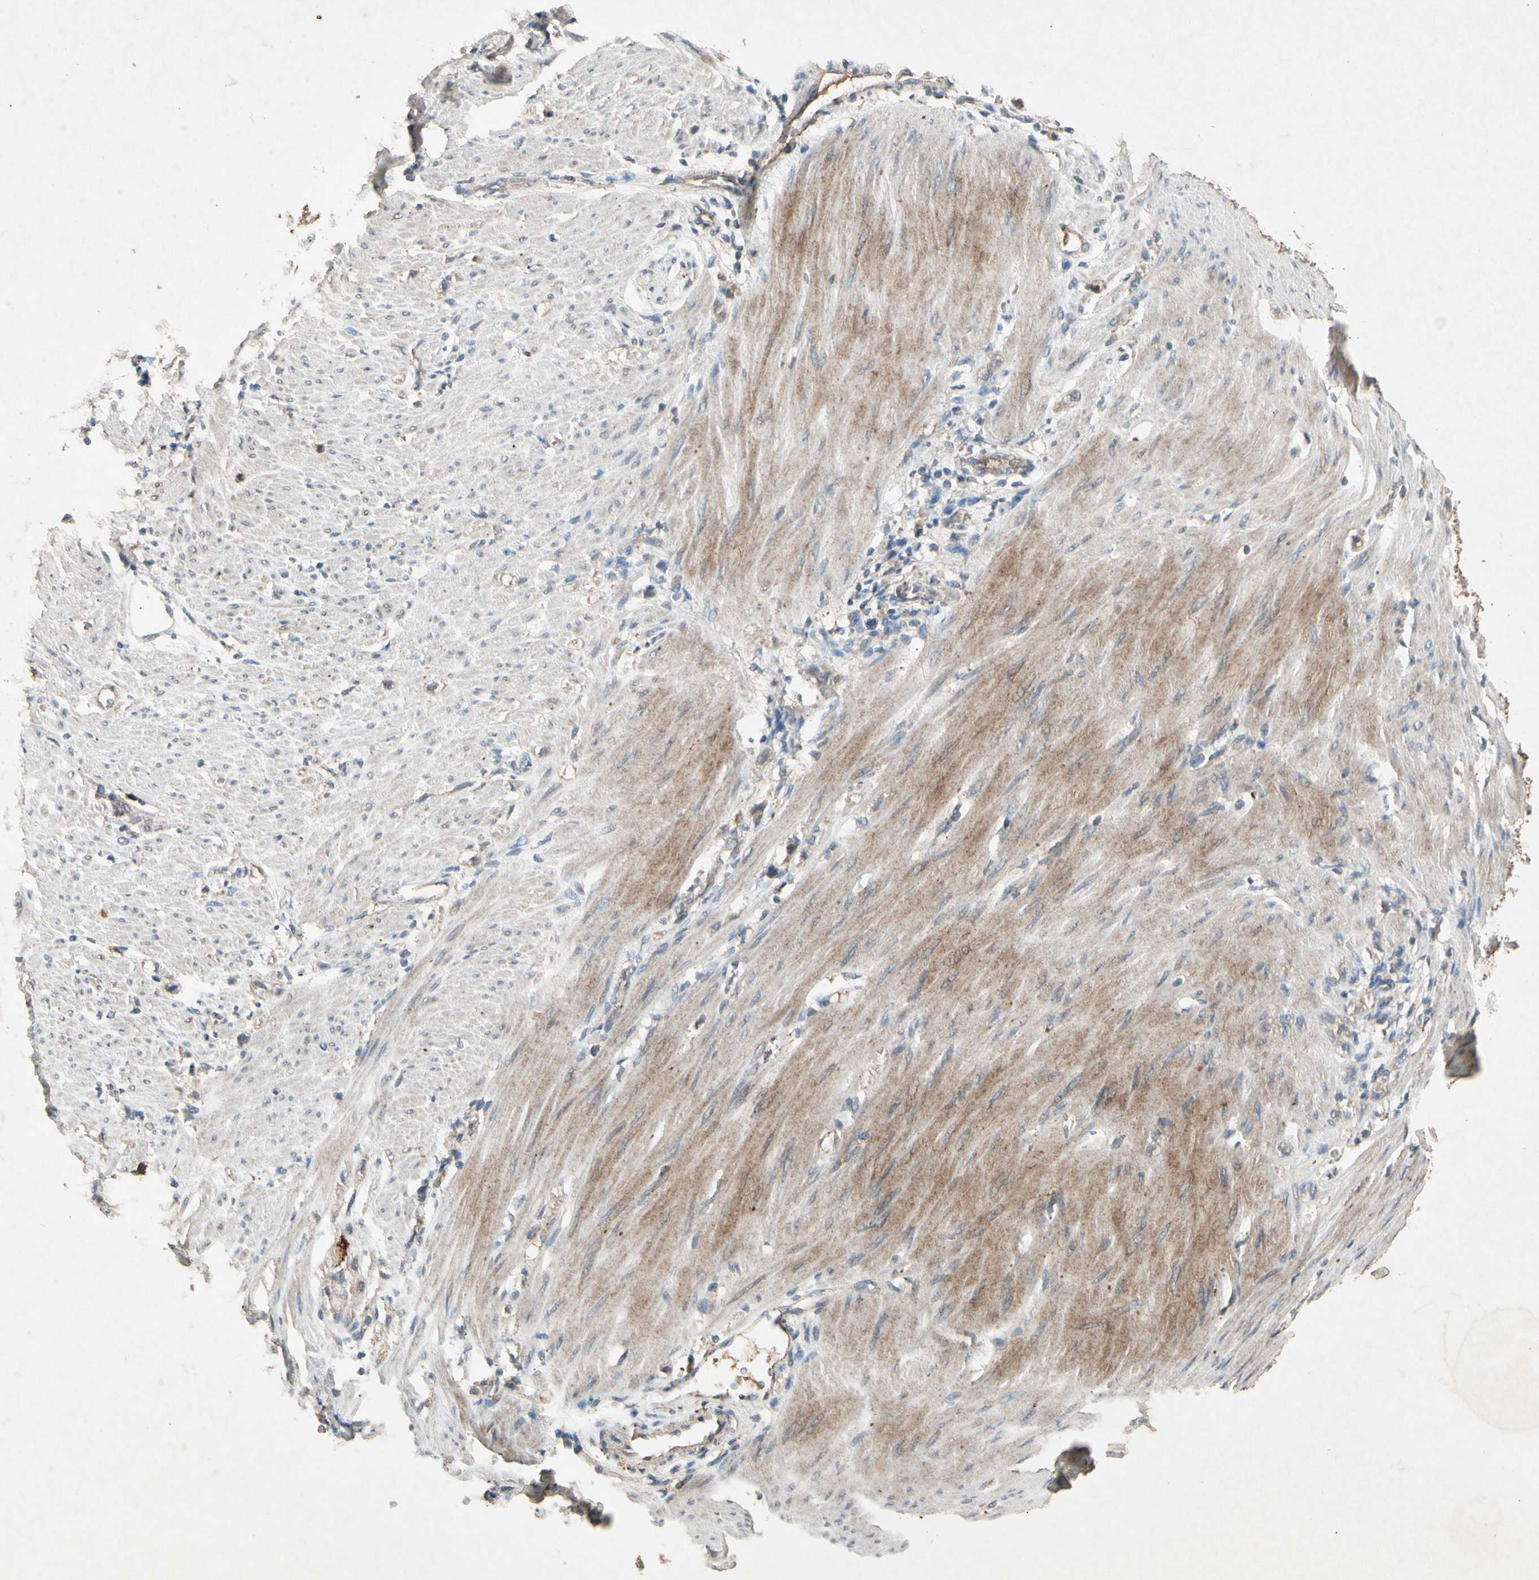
{"staining": {"intensity": "negative", "quantity": "none", "location": "none"}, "tissue": "stomach cancer", "cell_type": "Tumor cells", "image_type": "cancer", "snomed": [{"axis": "morphology", "description": "Adenocarcinoma, NOS"}, {"axis": "topography", "description": "Stomach"}], "caption": "DAB immunohistochemical staining of human adenocarcinoma (stomach) exhibits no significant staining in tumor cells.", "gene": "GPLD1", "patient": {"sex": "male", "age": 82}}